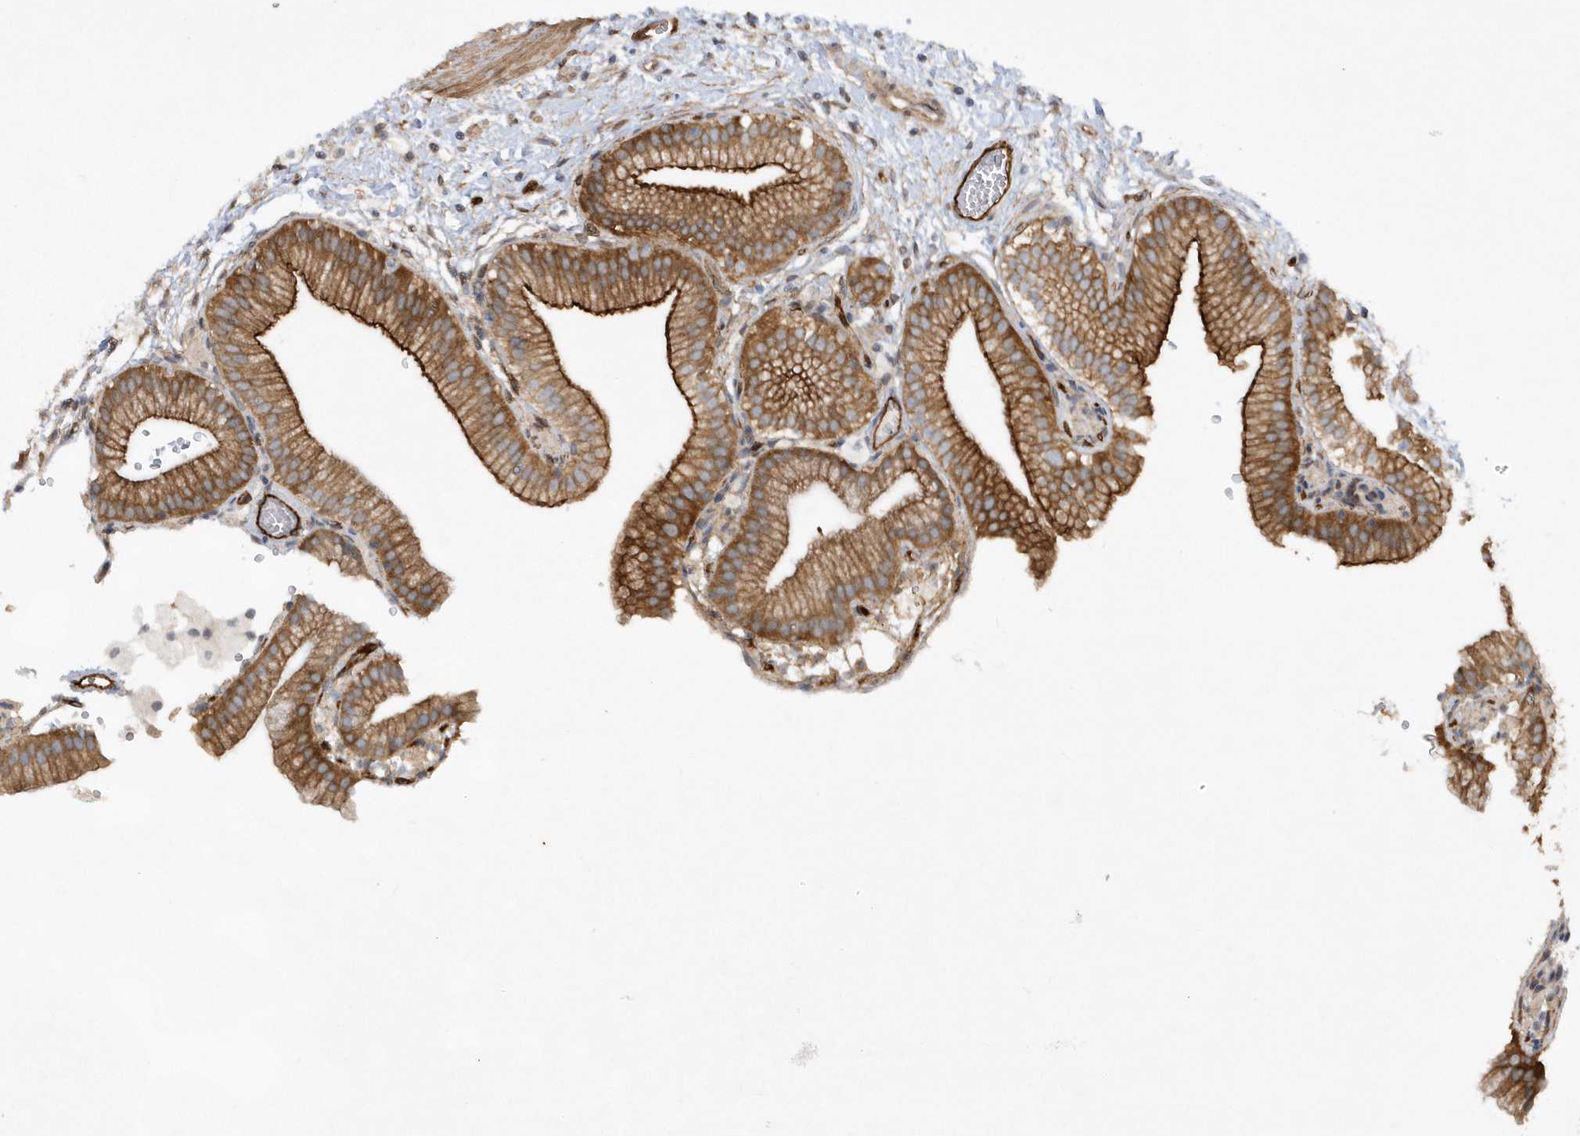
{"staining": {"intensity": "strong", "quantity": ">75%", "location": "cytoplasmic/membranous"}, "tissue": "gallbladder", "cell_type": "Glandular cells", "image_type": "normal", "snomed": [{"axis": "morphology", "description": "Normal tissue, NOS"}, {"axis": "topography", "description": "Gallbladder"}], "caption": "A brown stain shows strong cytoplasmic/membranous staining of a protein in glandular cells of unremarkable gallbladder.", "gene": "RAI14", "patient": {"sex": "male", "age": 55}}